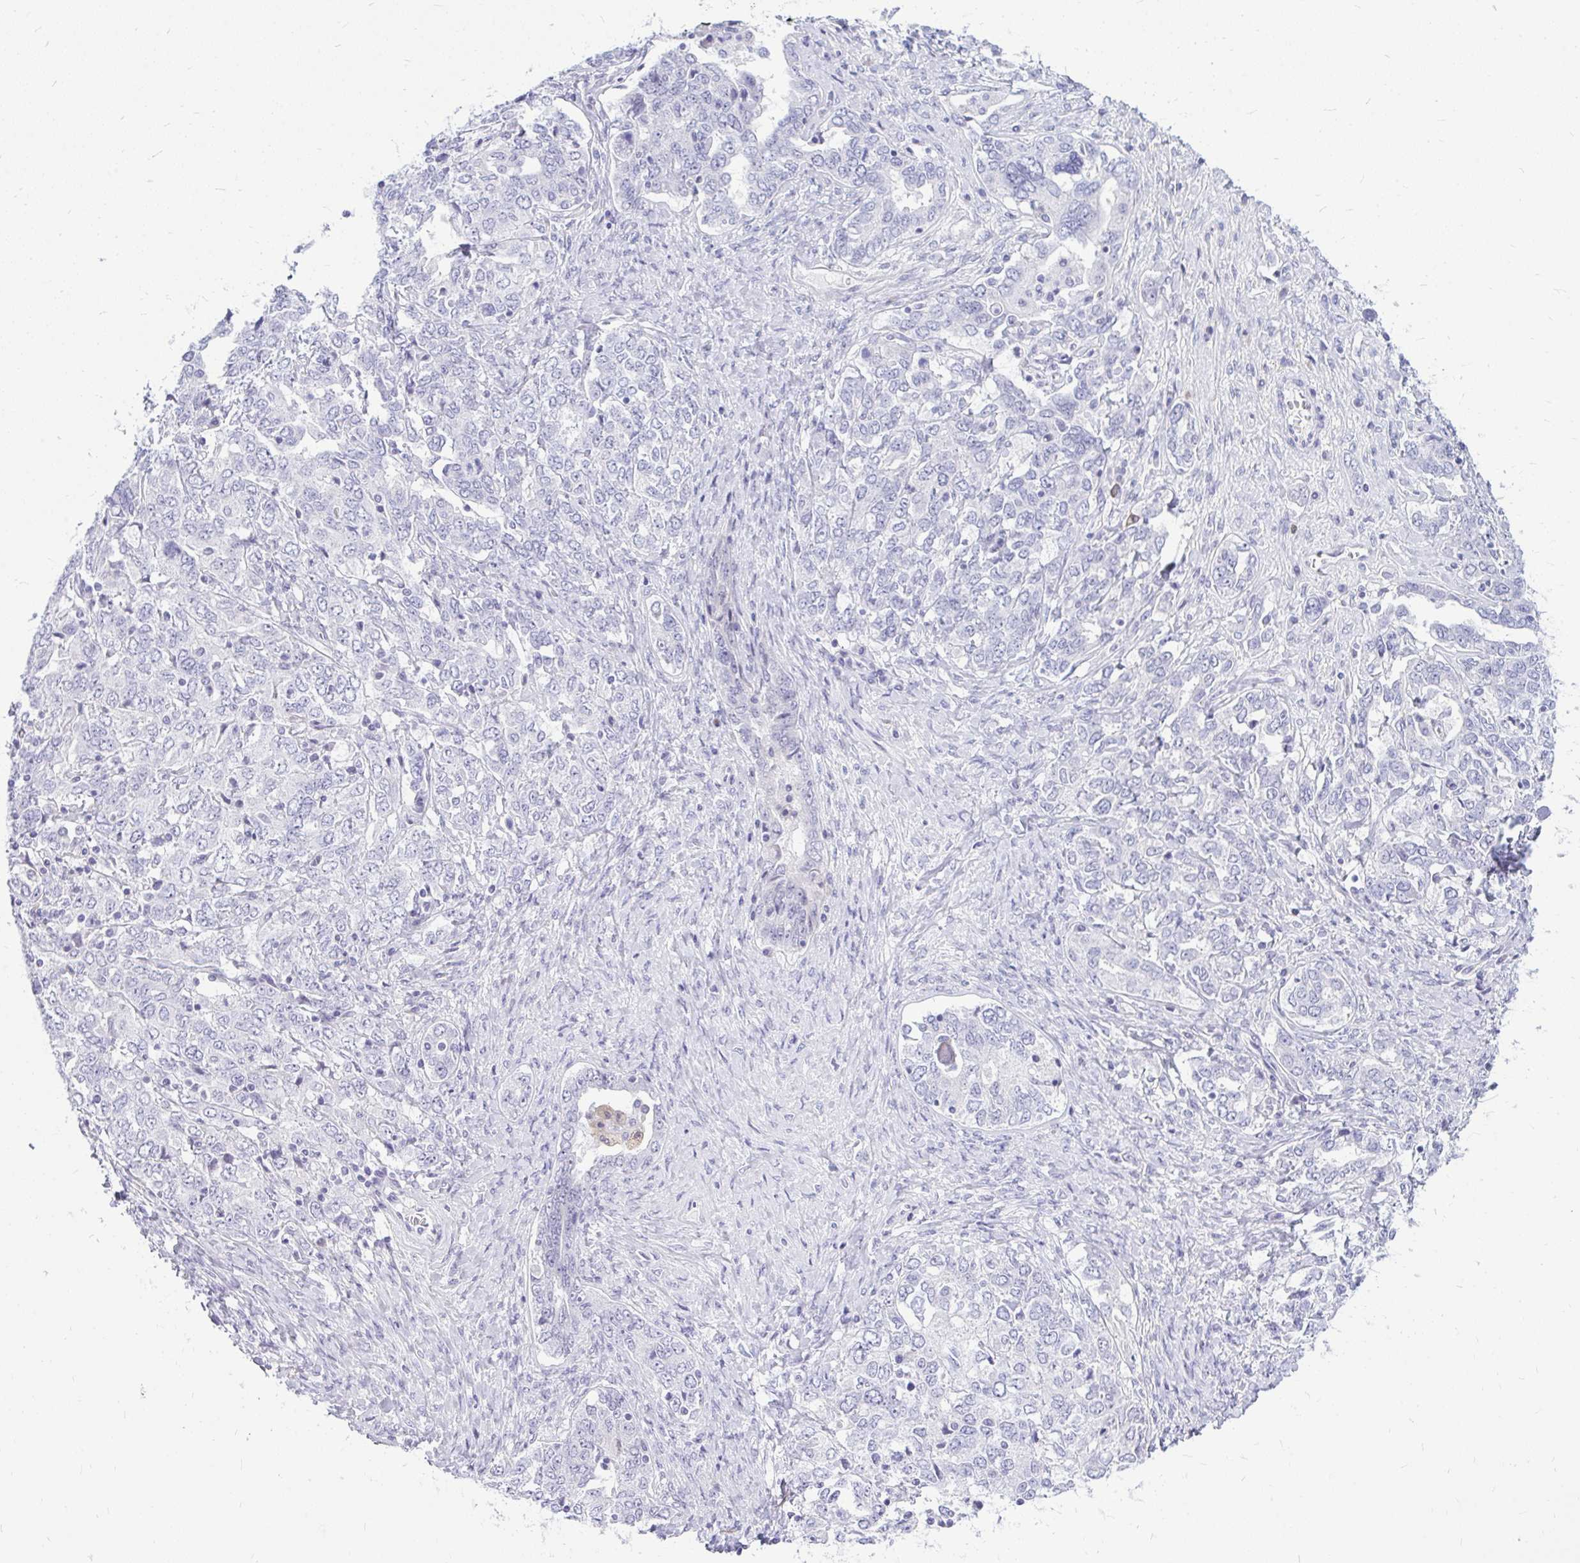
{"staining": {"intensity": "negative", "quantity": "none", "location": "none"}, "tissue": "ovarian cancer", "cell_type": "Tumor cells", "image_type": "cancer", "snomed": [{"axis": "morphology", "description": "Carcinoma, endometroid"}, {"axis": "topography", "description": "Ovary"}], "caption": "A histopathology image of ovarian cancer (endometroid carcinoma) stained for a protein displays no brown staining in tumor cells. (Brightfield microscopy of DAB (3,3'-diaminobenzidine) immunohistochemistry (IHC) at high magnification).", "gene": "ZSCAN25", "patient": {"sex": "female", "age": 62}}